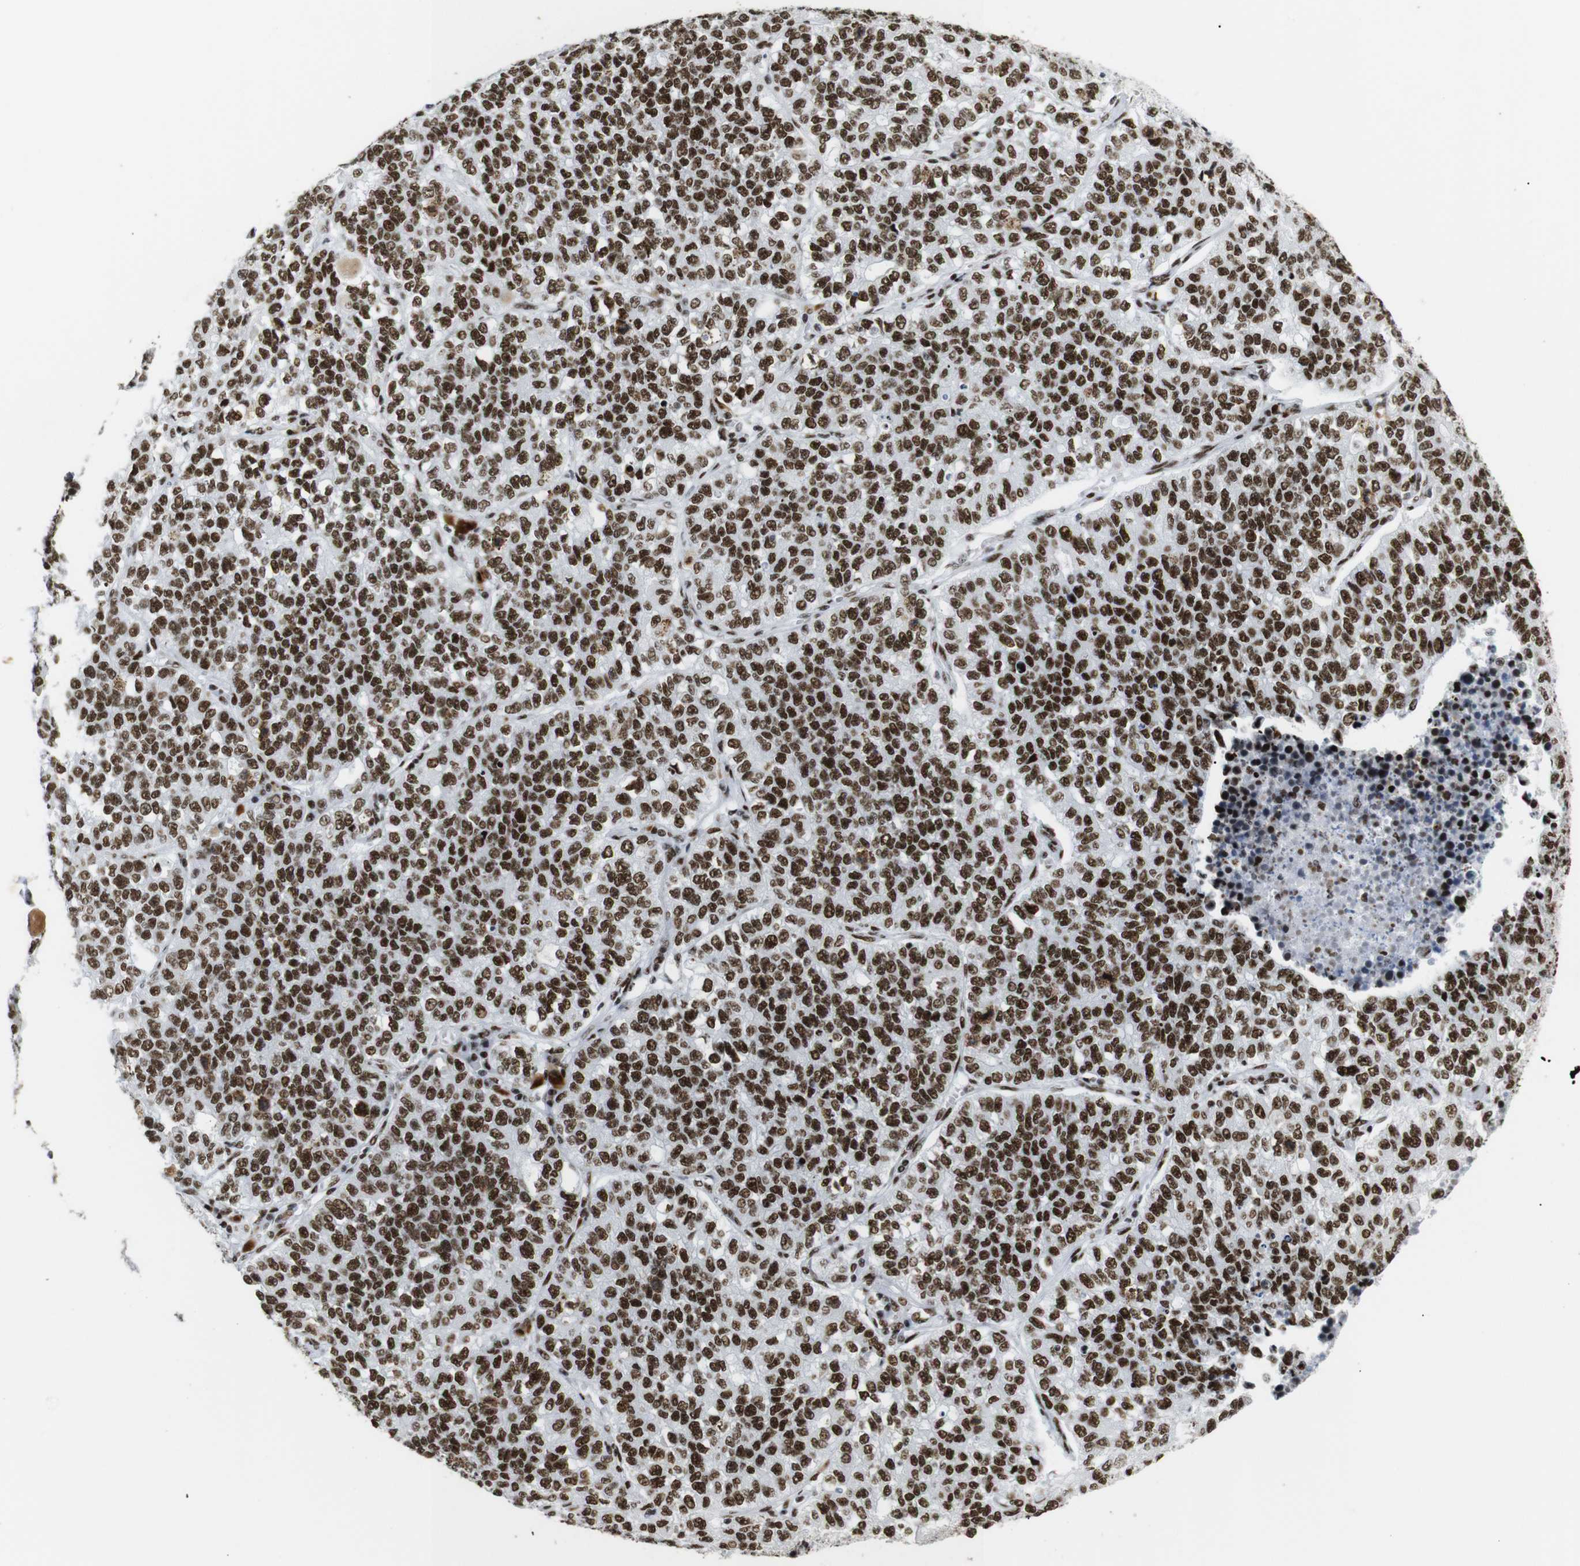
{"staining": {"intensity": "strong", "quantity": ">75%", "location": "nuclear"}, "tissue": "lung cancer", "cell_type": "Tumor cells", "image_type": "cancer", "snomed": [{"axis": "morphology", "description": "Adenocarcinoma, NOS"}, {"axis": "topography", "description": "Lung"}], "caption": "Lung cancer stained with immunohistochemistry (IHC) exhibits strong nuclear staining in about >75% of tumor cells. The staining is performed using DAB (3,3'-diaminobenzidine) brown chromogen to label protein expression. The nuclei are counter-stained blue using hematoxylin.", "gene": "TRA2B", "patient": {"sex": "male", "age": 49}}